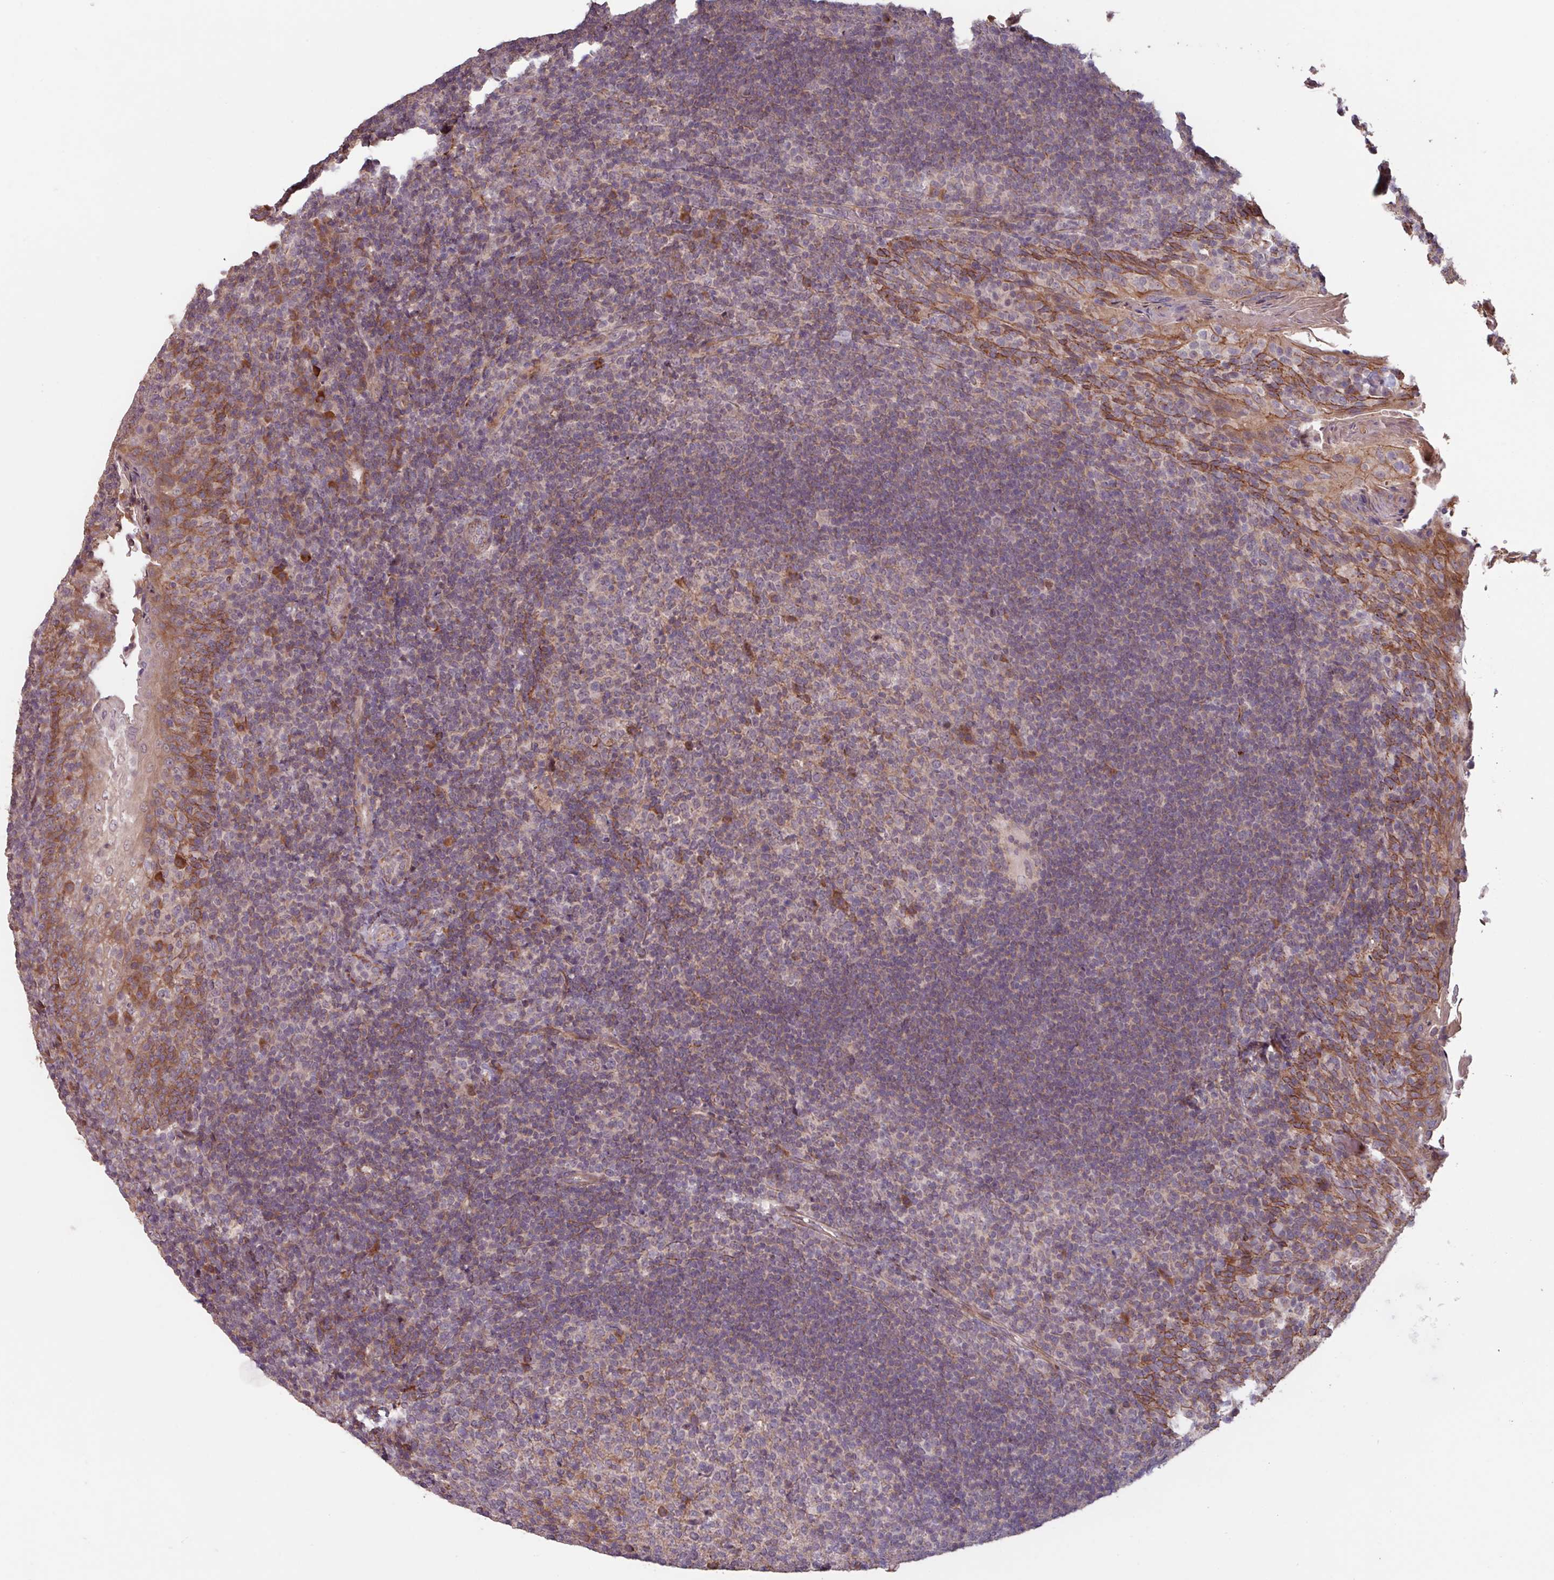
{"staining": {"intensity": "moderate", "quantity": "<25%", "location": "cytoplasmic/membranous,nuclear"}, "tissue": "tonsil", "cell_type": "Germinal center cells", "image_type": "normal", "snomed": [{"axis": "morphology", "description": "Normal tissue, NOS"}, {"axis": "topography", "description": "Tonsil"}], "caption": "Tonsil stained with immunohistochemistry displays moderate cytoplasmic/membranous,nuclear positivity in about <25% of germinal center cells.", "gene": "TMEM88", "patient": {"sex": "female", "age": 10}}